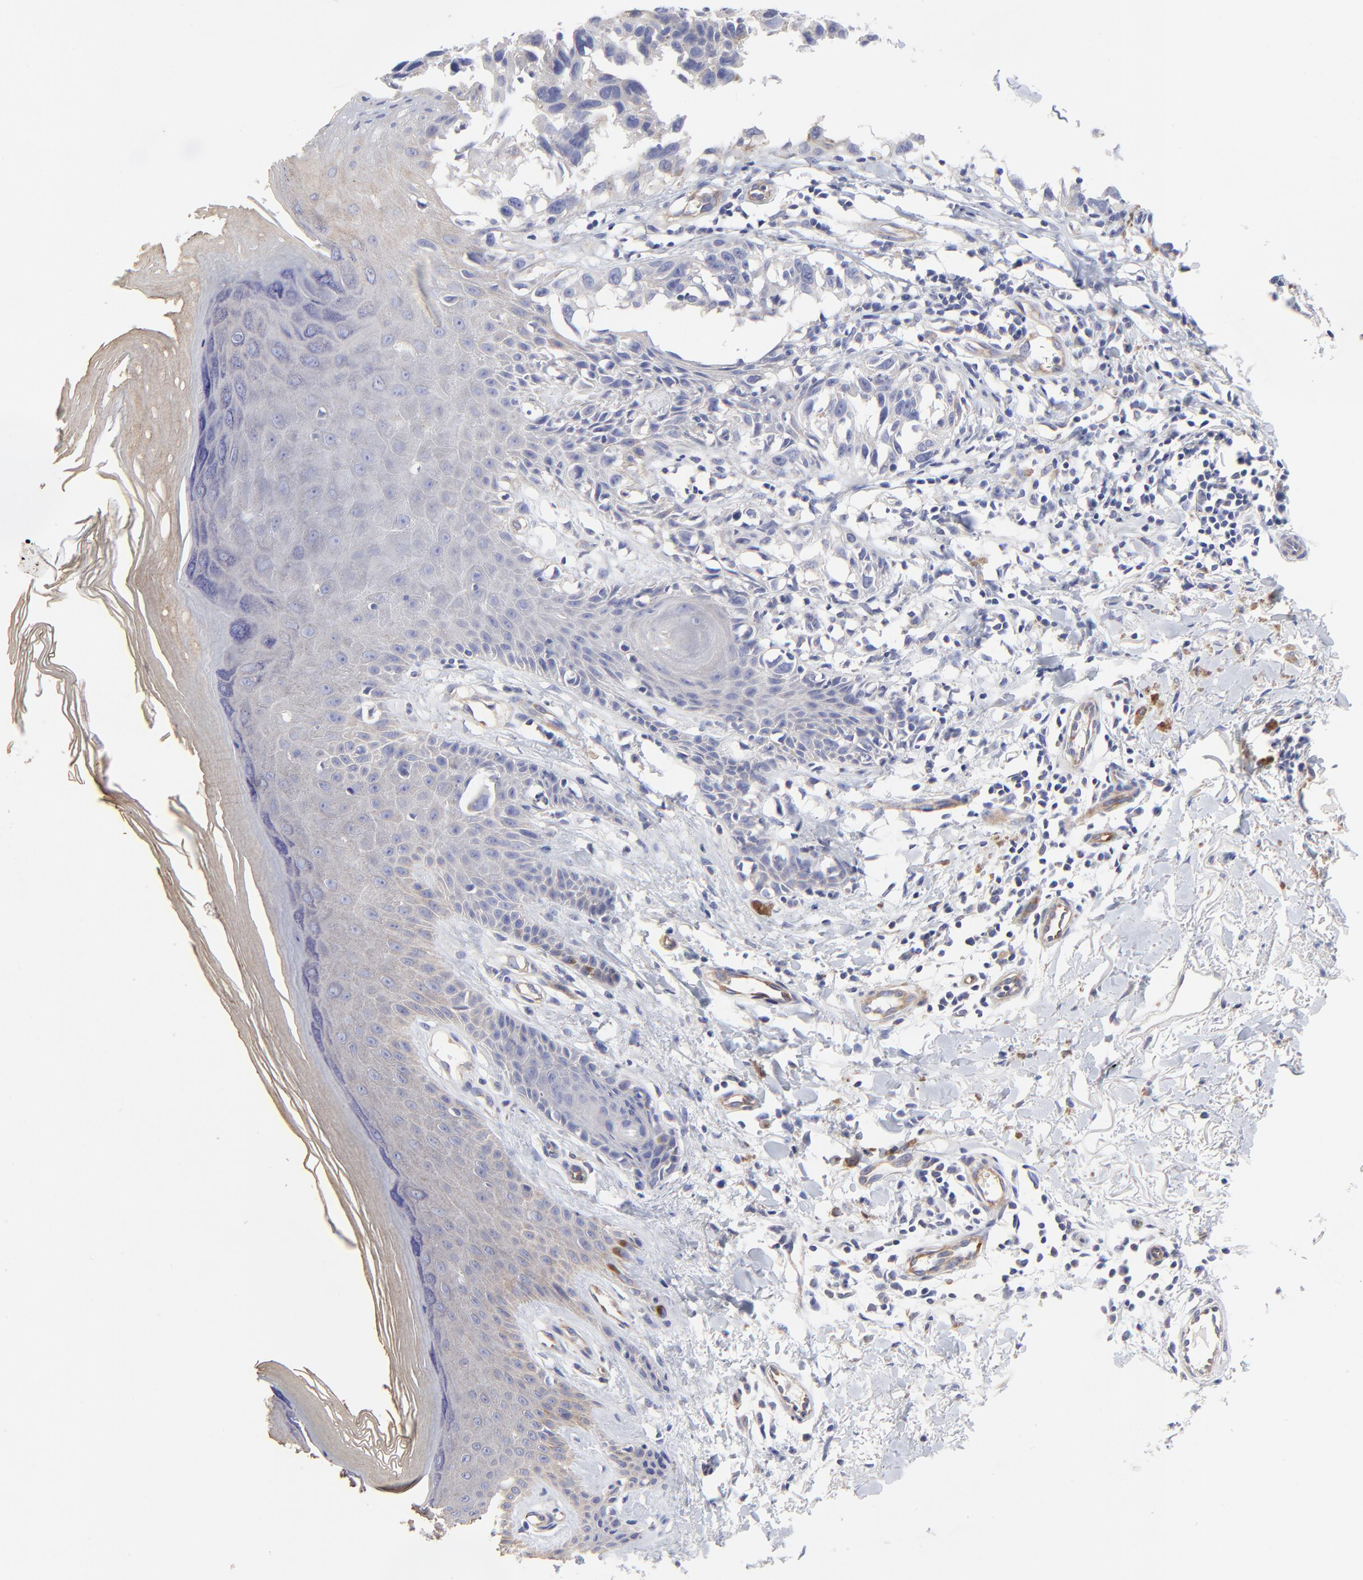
{"staining": {"intensity": "negative", "quantity": "none", "location": "none"}, "tissue": "melanoma", "cell_type": "Tumor cells", "image_type": "cancer", "snomed": [{"axis": "morphology", "description": "Malignant melanoma, NOS"}, {"axis": "topography", "description": "Skin"}], "caption": "A photomicrograph of melanoma stained for a protein shows no brown staining in tumor cells.", "gene": "SULF2", "patient": {"sex": "female", "age": 77}}